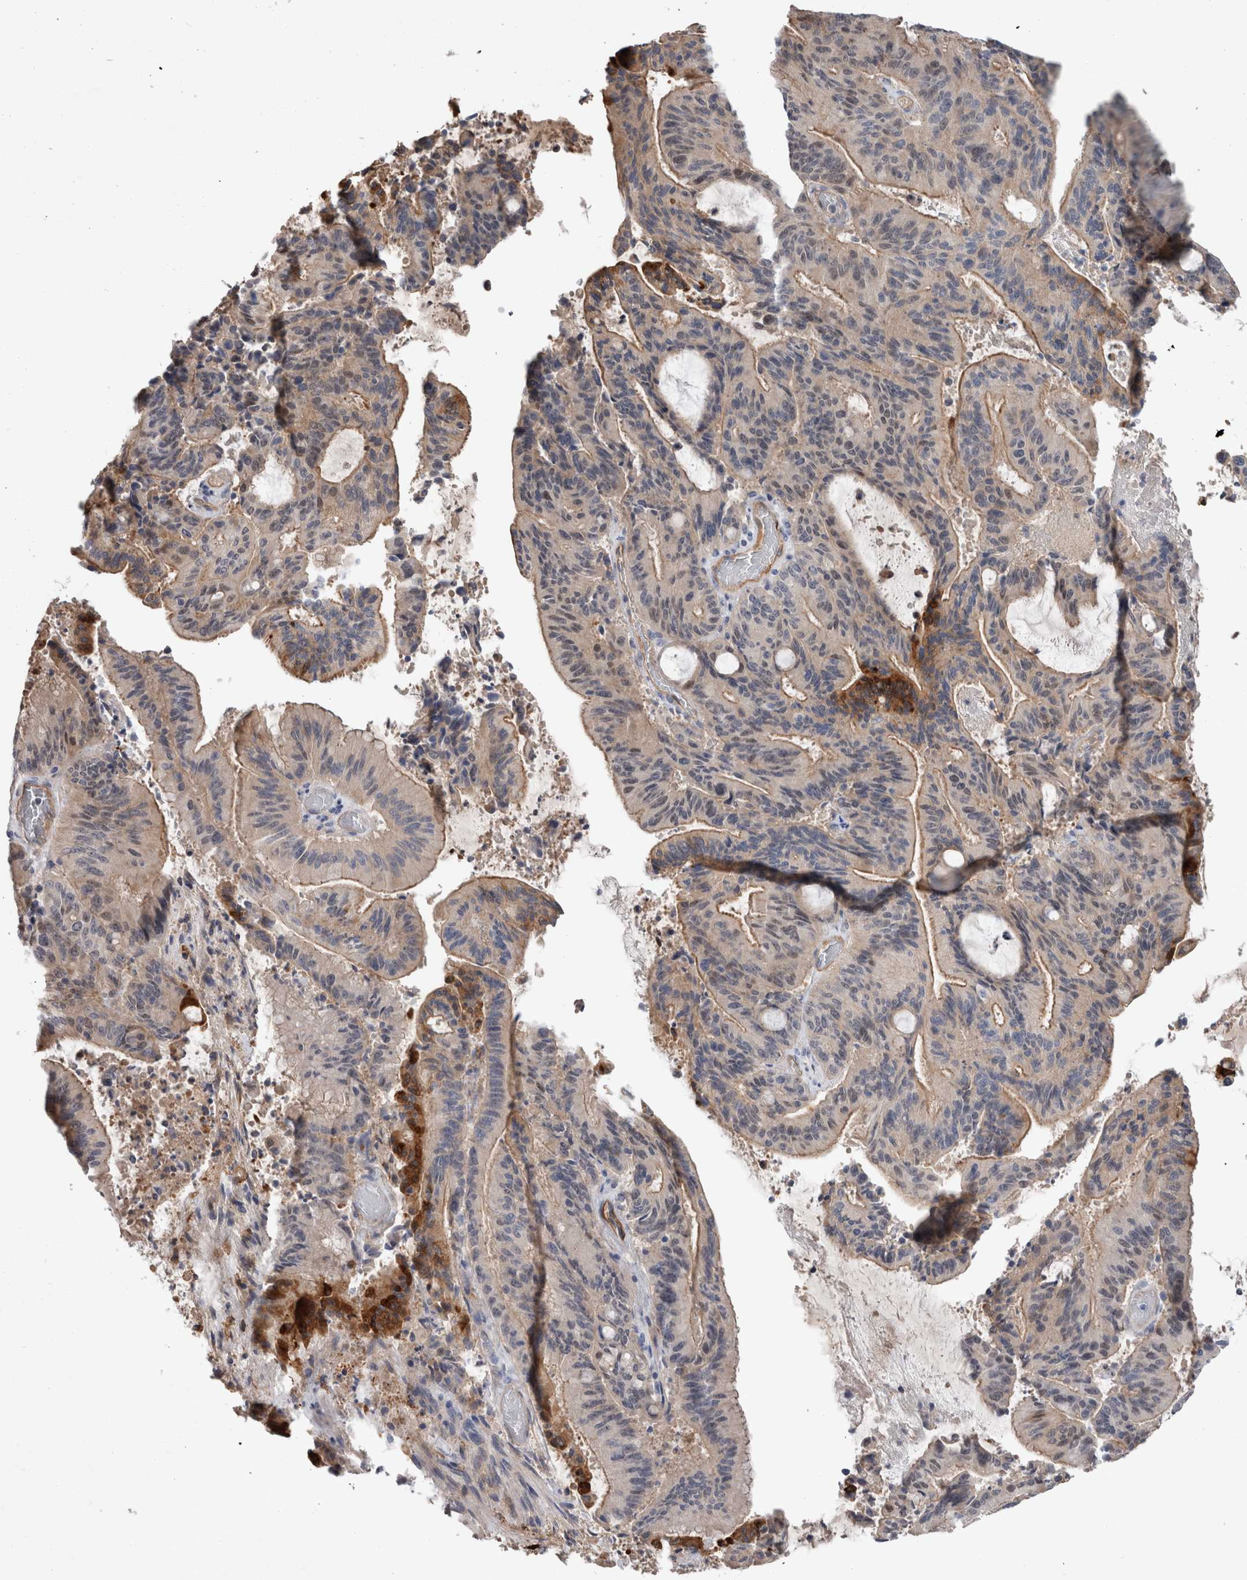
{"staining": {"intensity": "moderate", "quantity": "<25%", "location": "cytoplasmic/membranous"}, "tissue": "liver cancer", "cell_type": "Tumor cells", "image_type": "cancer", "snomed": [{"axis": "morphology", "description": "Normal tissue, NOS"}, {"axis": "morphology", "description": "Cholangiocarcinoma"}, {"axis": "topography", "description": "Liver"}, {"axis": "topography", "description": "Peripheral nerve tissue"}], "caption": "Immunohistochemistry (IHC) (DAB (3,3'-diaminobenzidine)) staining of human cholangiocarcinoma (liver) displays moderate cytoplasmic/membranous protein positivity in about <25% of tumor cells.", "gene": "BCAM", "patient": {"sex": "female", "age": 73}}